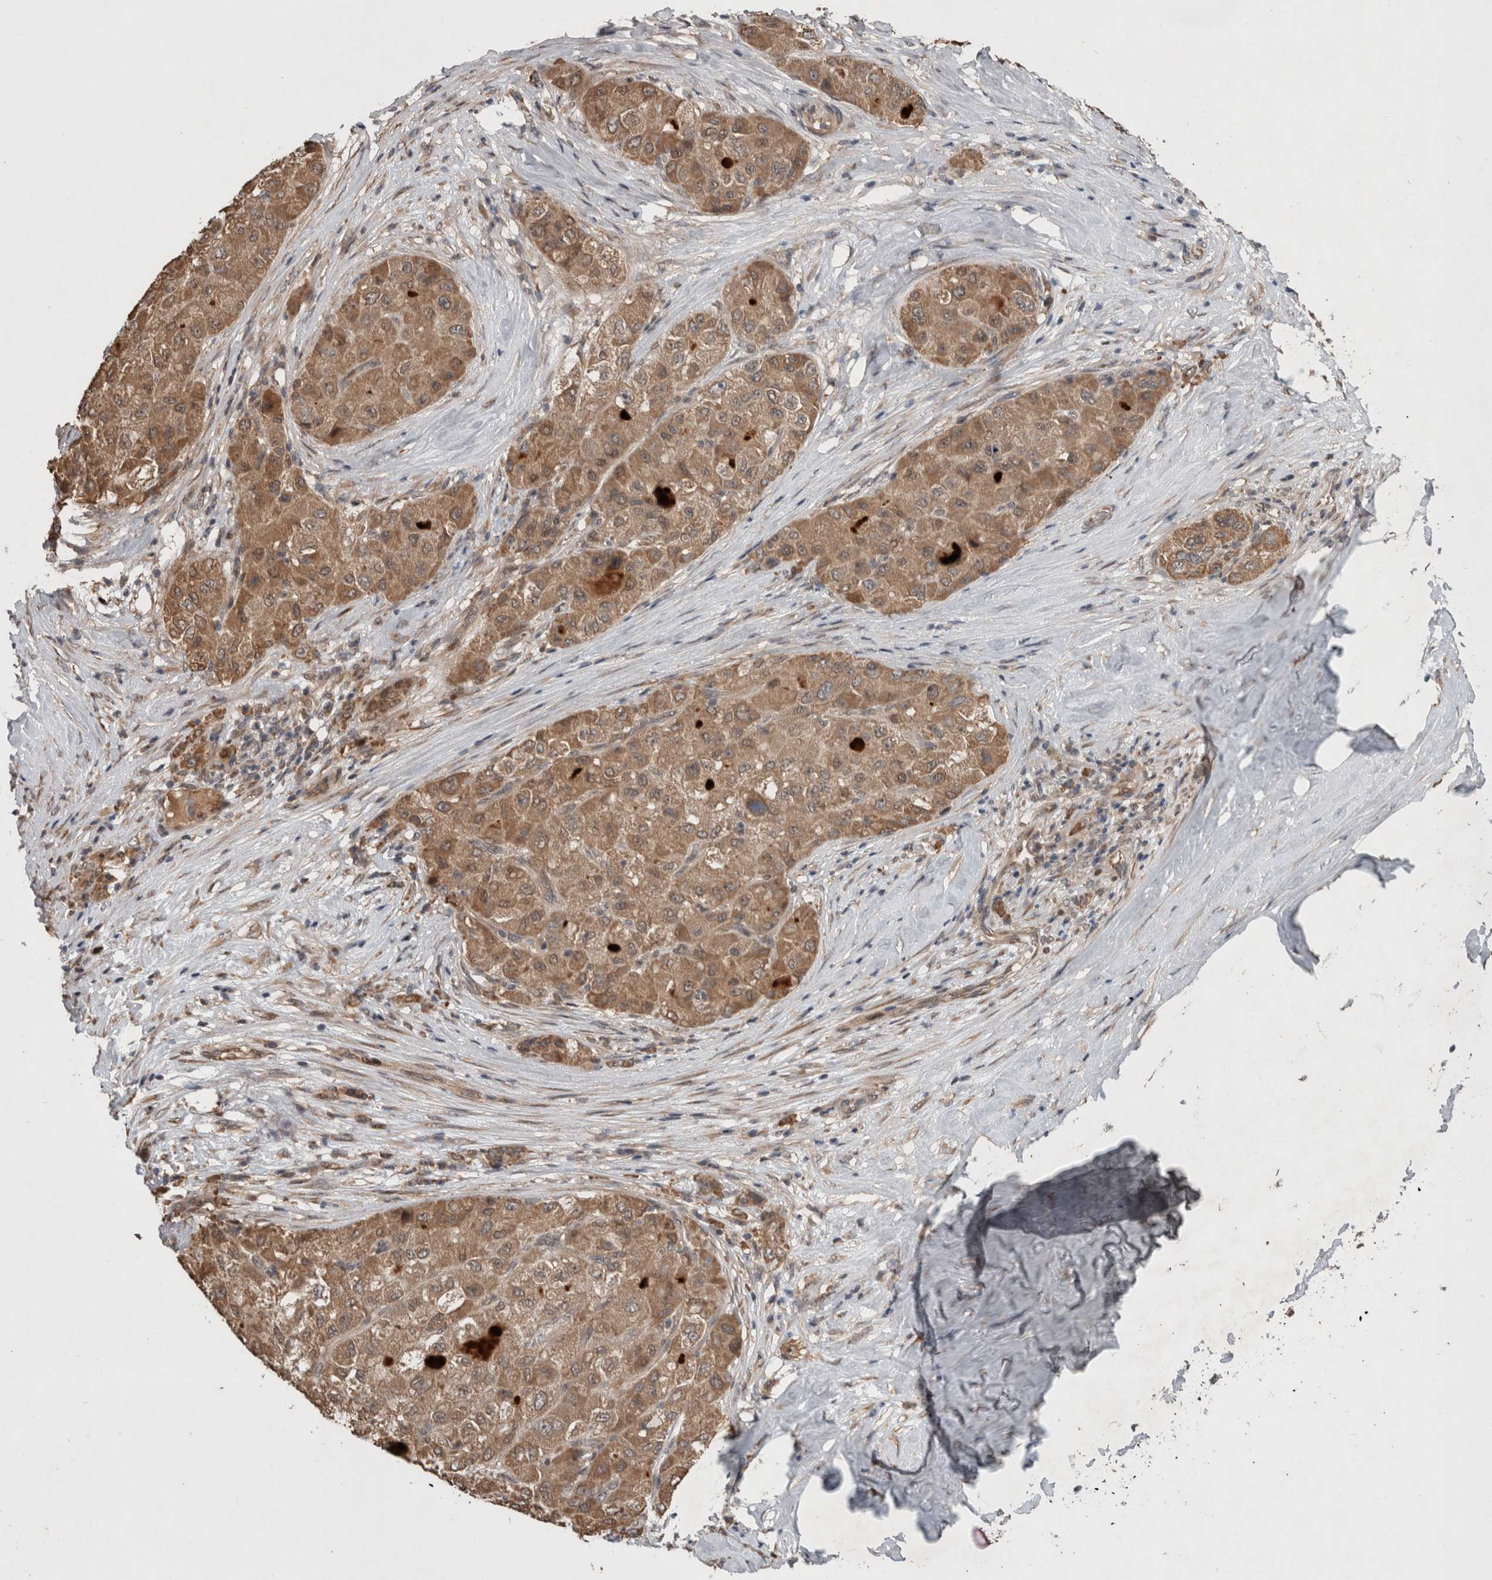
{"staining": {"intensity": "moderate", "quantity": ">75%", "location": "cytoplasmic/membranous"}, "tissue": "liver cancer", "cell_type": "Tumor cells", "image_type": "cancer", "snomed": [{"axis": "morphology", "description": "Carcinoma, Hepatocellular, NOS"}, {"axis": "topography", "description": "Liver"}], "caption": "Immunohistochemical staining of liver cancer (hepatocellular carcinoma) shows medium levels of moderate cytoplasmic/membranous protein staining in about >75% of tumor cells. (Brightfield microscopy of DAB IHC at high magnification).", "gene": "GIMAP6", "patient": {"sex": "male", "age": 80}}